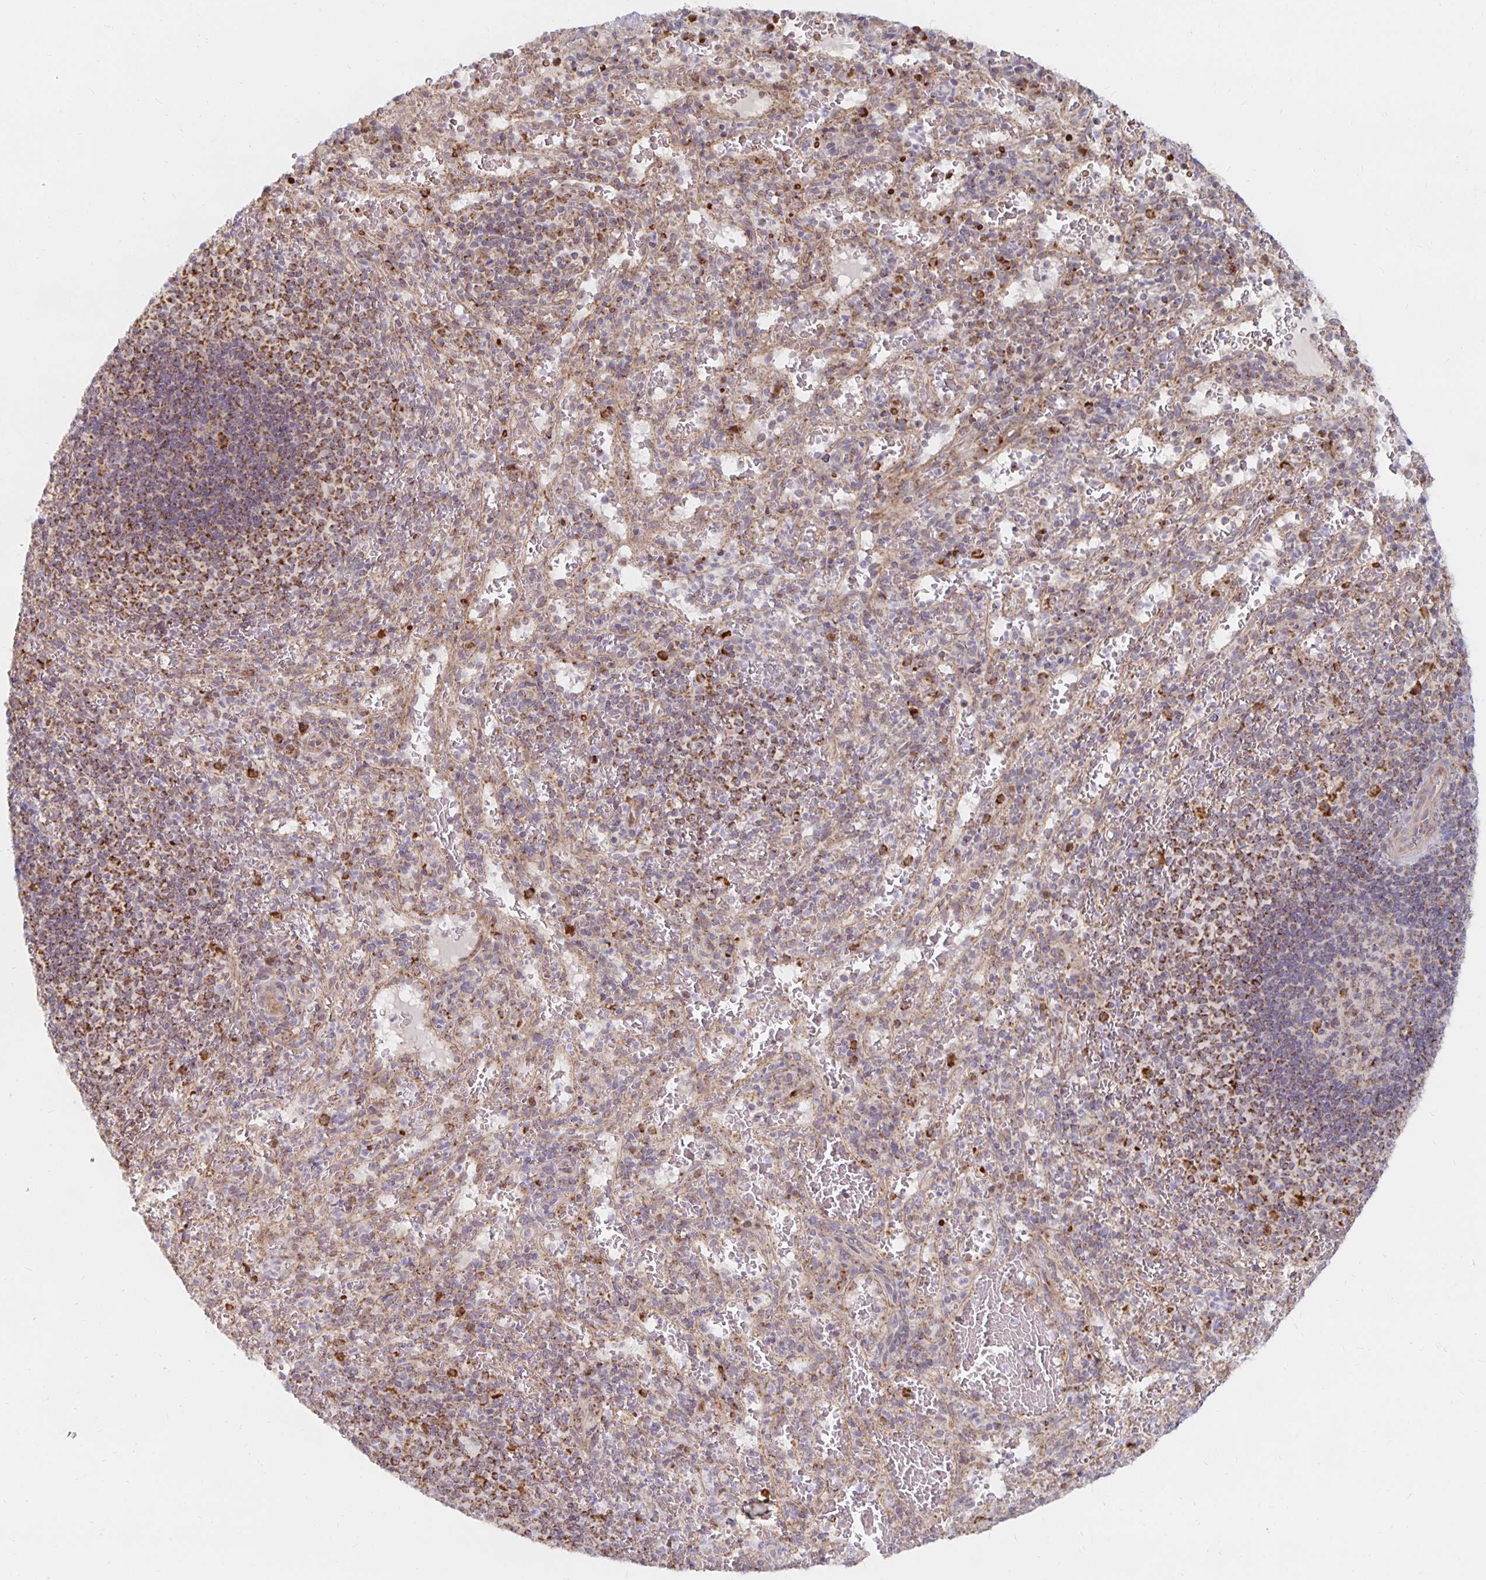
{"staining": {"intensity": "moderate", "quantity": "<25%", "location": "cytoplasmic/membranous"}, "tissue": "spleen", "cell_type": "Cells in red pulp", "image_type": "normal", "snomed": [{"axis": "morphology", "description": "Normal tissue, NOS"}, {"axis": "topography", "description": "Spleen"}], "caption": "A brown stain labels moderate cytoplasmic/membranous positivity of a protein in cells in red pulp of benign human spleen. The protein of interest is stained brown, and the nuclei are stained in blue (DAB (3,3'-diaminobenzidine) IHC with brightfield microscopy, high magnification).", "gene": "MRPL28", "patient": {"sex": "male", "age": 57}}